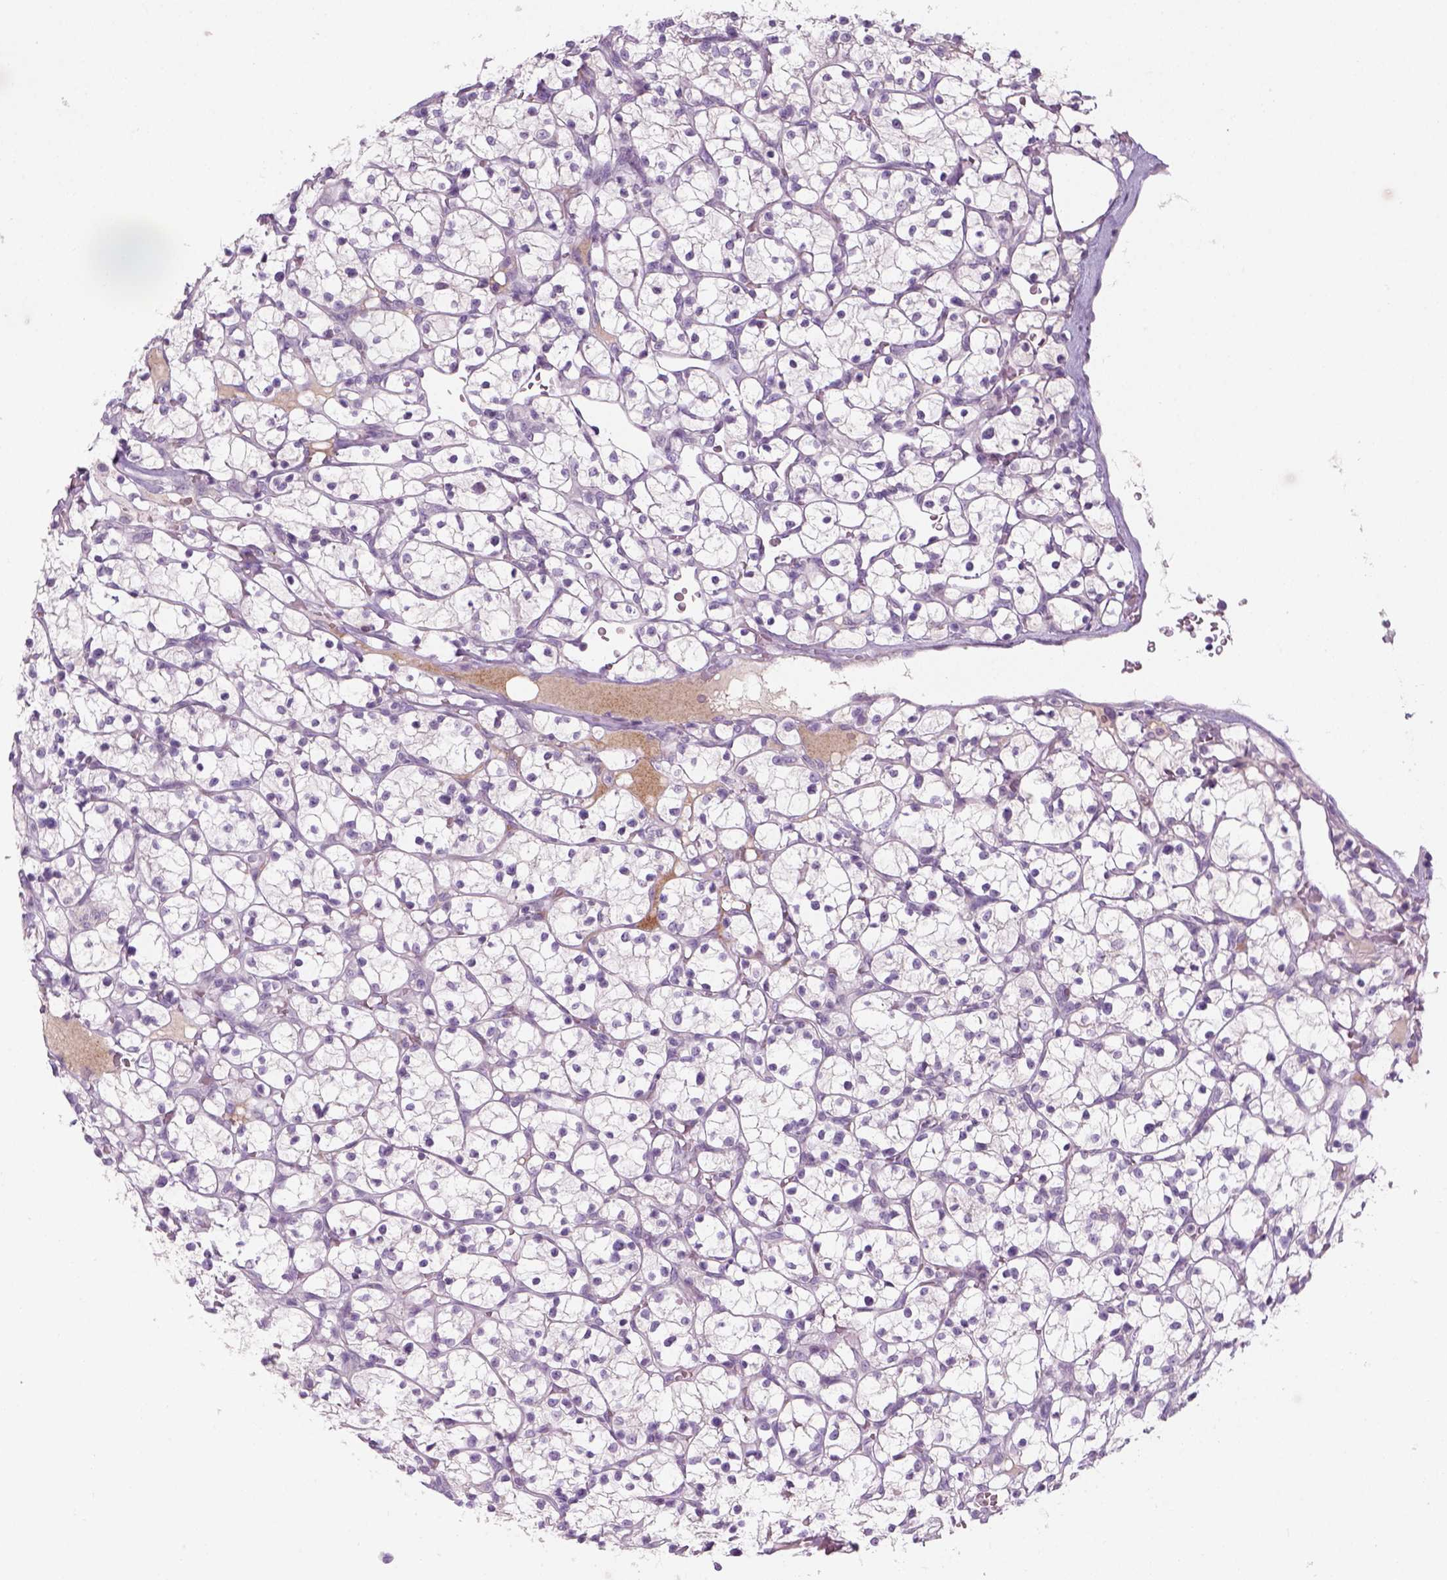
{"staining": {"intensity": "negative", "quantity": "none", "location": "none"}, "tissue": "renal cancer", "cell_type": "Tumor cells", "image_type": "cancer", "snomed": [{"axis": "morphology", "description": "Adenocarcinoma, NOS"}, {"axis": "topography", "description": "Kidney"}], "caption": "DAB immunohistochemical staining of renal cancer shows no significant positivity in tumor cells.", "gene": "GFI1B", "patient": {"sex": "female", "age": 64}}